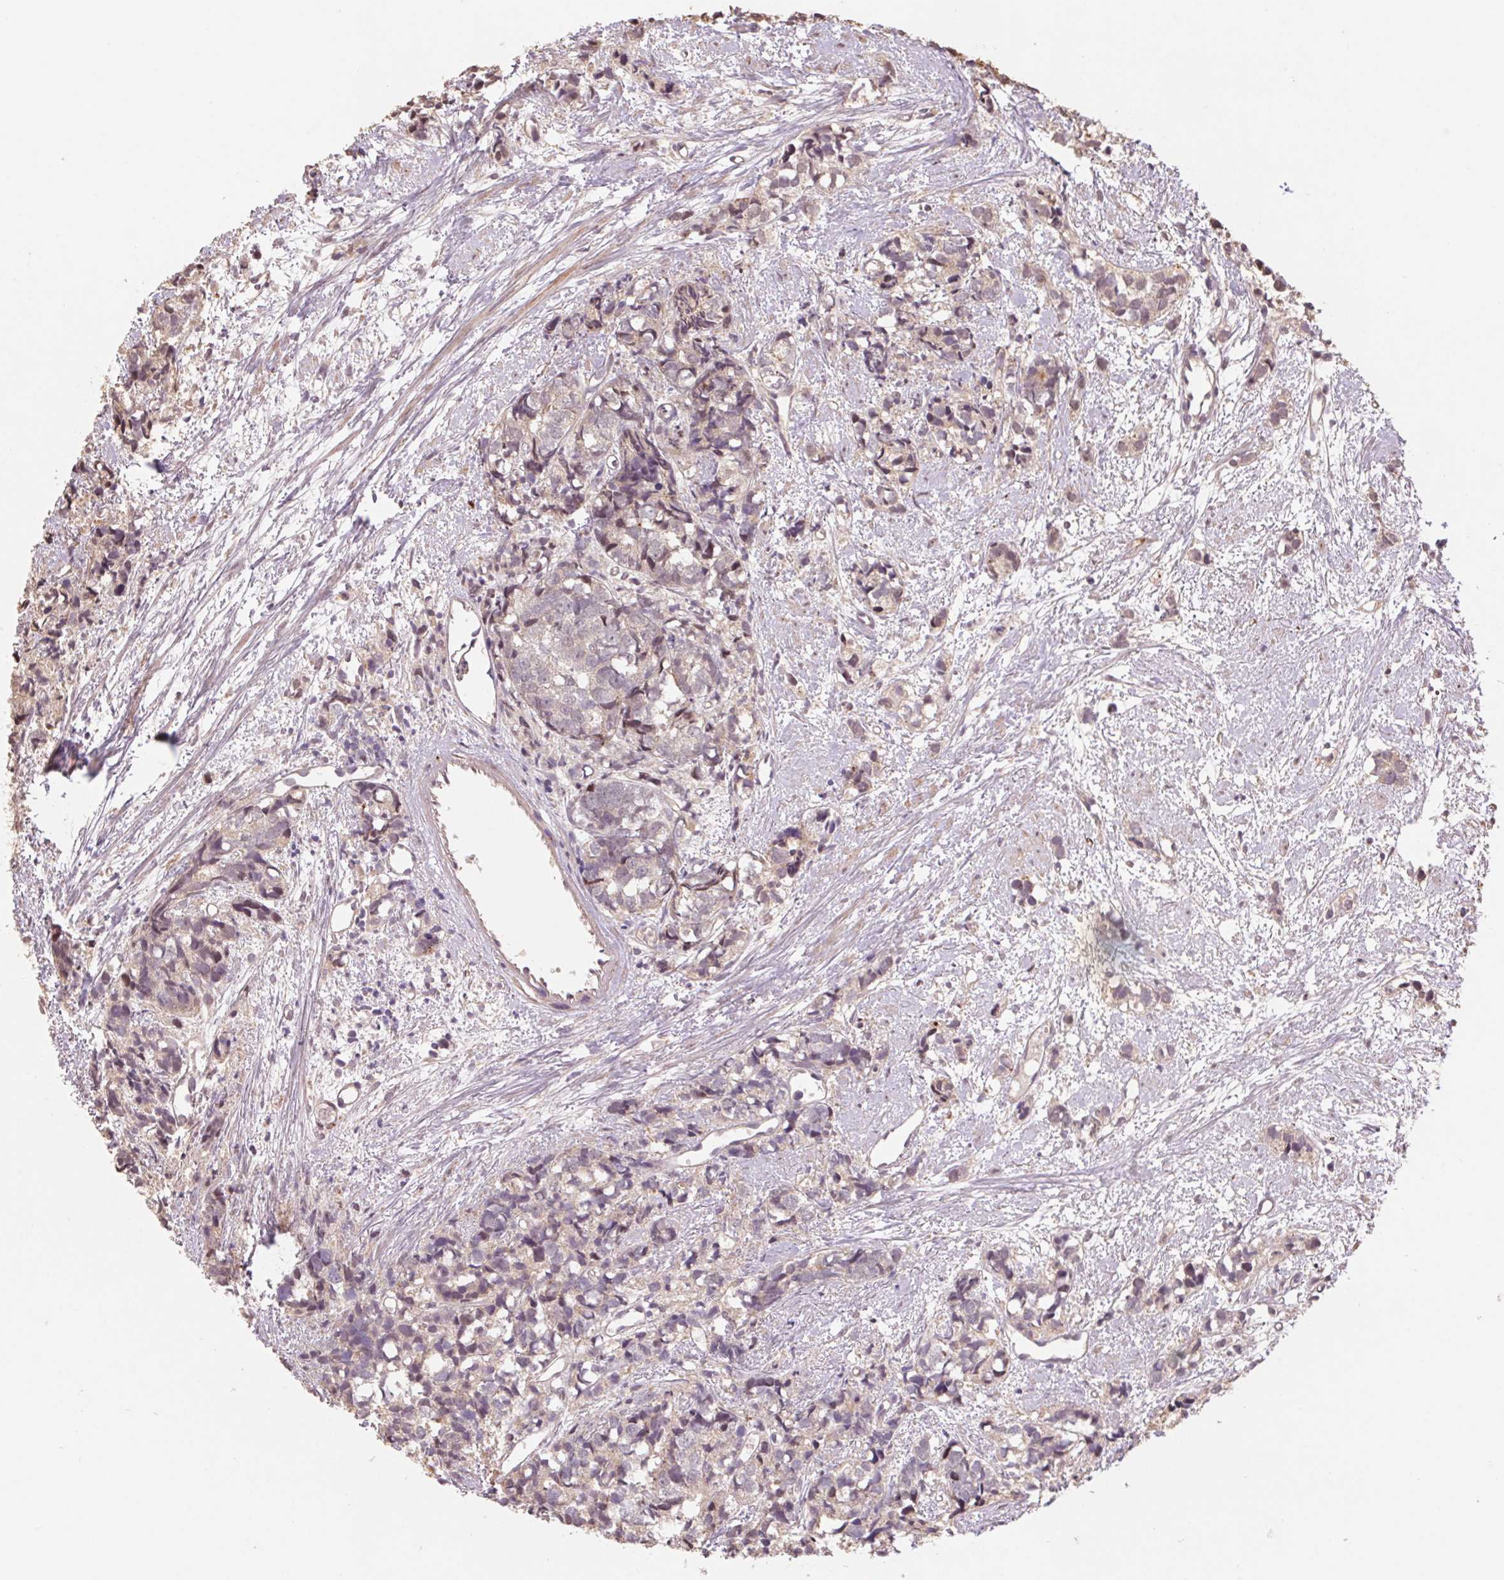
{"staining": {"intensity": "moderate", "quantity": "25%-75%", "location": "cytoplasmic/membranous,nuclear"}, "tissue": "prostate cancer", "cell_type": "Tumor cells", "image_type": "cancer", "snomed": [{"axis": "morphology", "description": "Adenocarcinoma, High grade"}, {"axis": "topography", "description": "Prostate"}], "caption": "Prostate cancer stained with IHC shows moderate cytoplasmic/membranous and nuclear staining in about 25%-75% of tumor cells.", "gene": "PDHA1", "patient": {"sex": "male", "age": 77}}